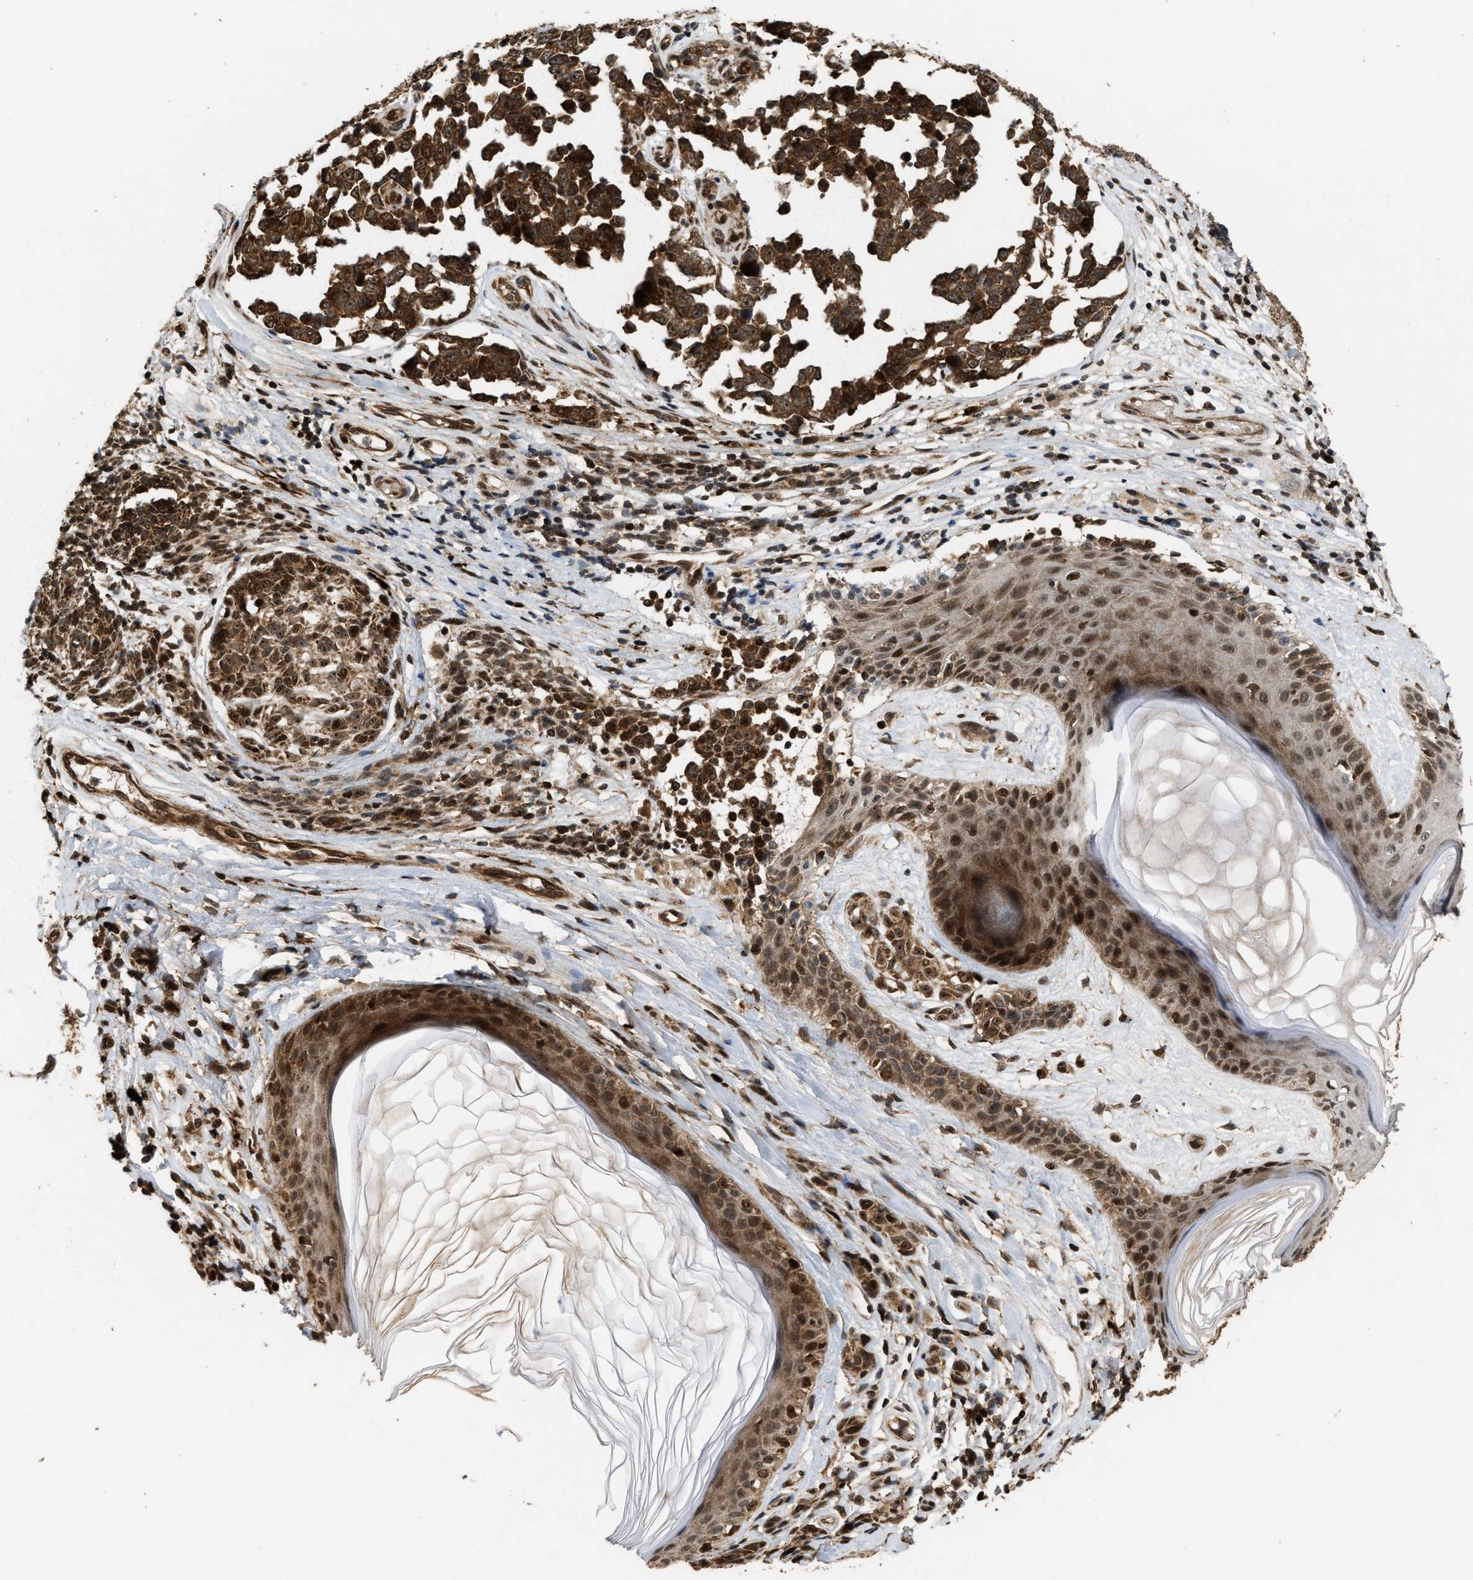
{"staining": {"intensity": "strong", "quantity": ">75%", "location": "cytoplasmic/membranous,nuclear"}, "tissue": "melanoma", "cell_type": "Tumor cells", "image_type": "cancer", "snomed": [{"axis": "morphology", "description": "Malignant melanoma, NOS"}, {"axis": "topography", "description": "Skin"}], "caption": "The histopathology image displays staining of malignant melanoma, revealing strong cytoplasmic/membranous and nuclear protein positivity (brown color) within tumor cells. Using DAB (brown) and hematoxylin (blue) stains, captured at high magnification using brightfield microscopy.", "gene": "ELP2", "patient": {"sex": "female", "age": 64}}